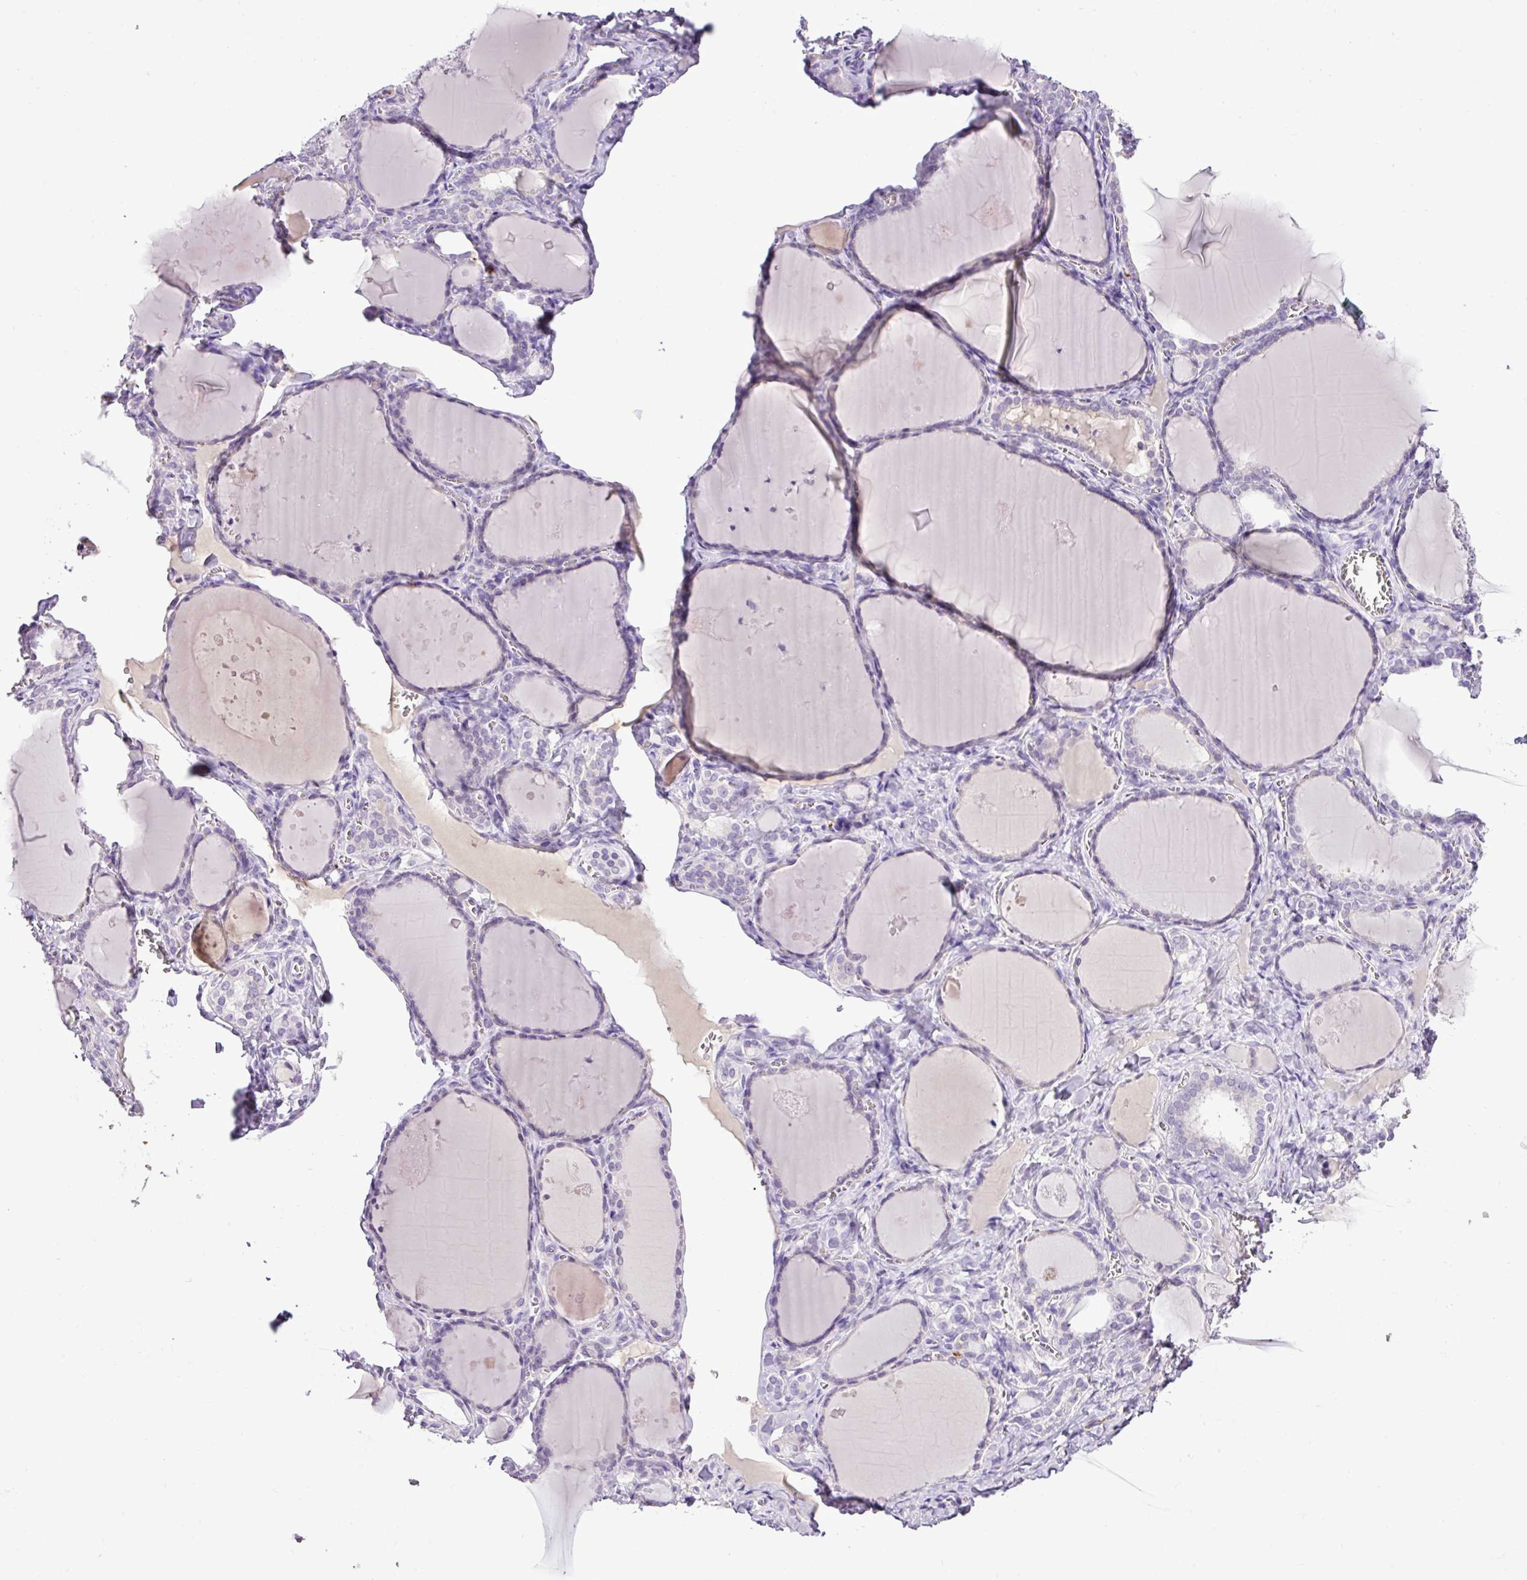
{"staining": {"intensity": "negative", "quantity": "none", "location": "none"}, "tissue": "thyroid gland", "cell_type": "Glandular cells", "image_type": "normal", "snomed": [{"axis": "morphology", "description": "Normal tissue, NOS"}, {"axis": "topography", "description": "Thyroid gland"}], "caption": "High power microscopy image of an IHC image of benign thyroid gland, revealing no significant positivity in glandular cells.", "gene": "HTR3E", "patient": {"sex": "female", "age": 42}}